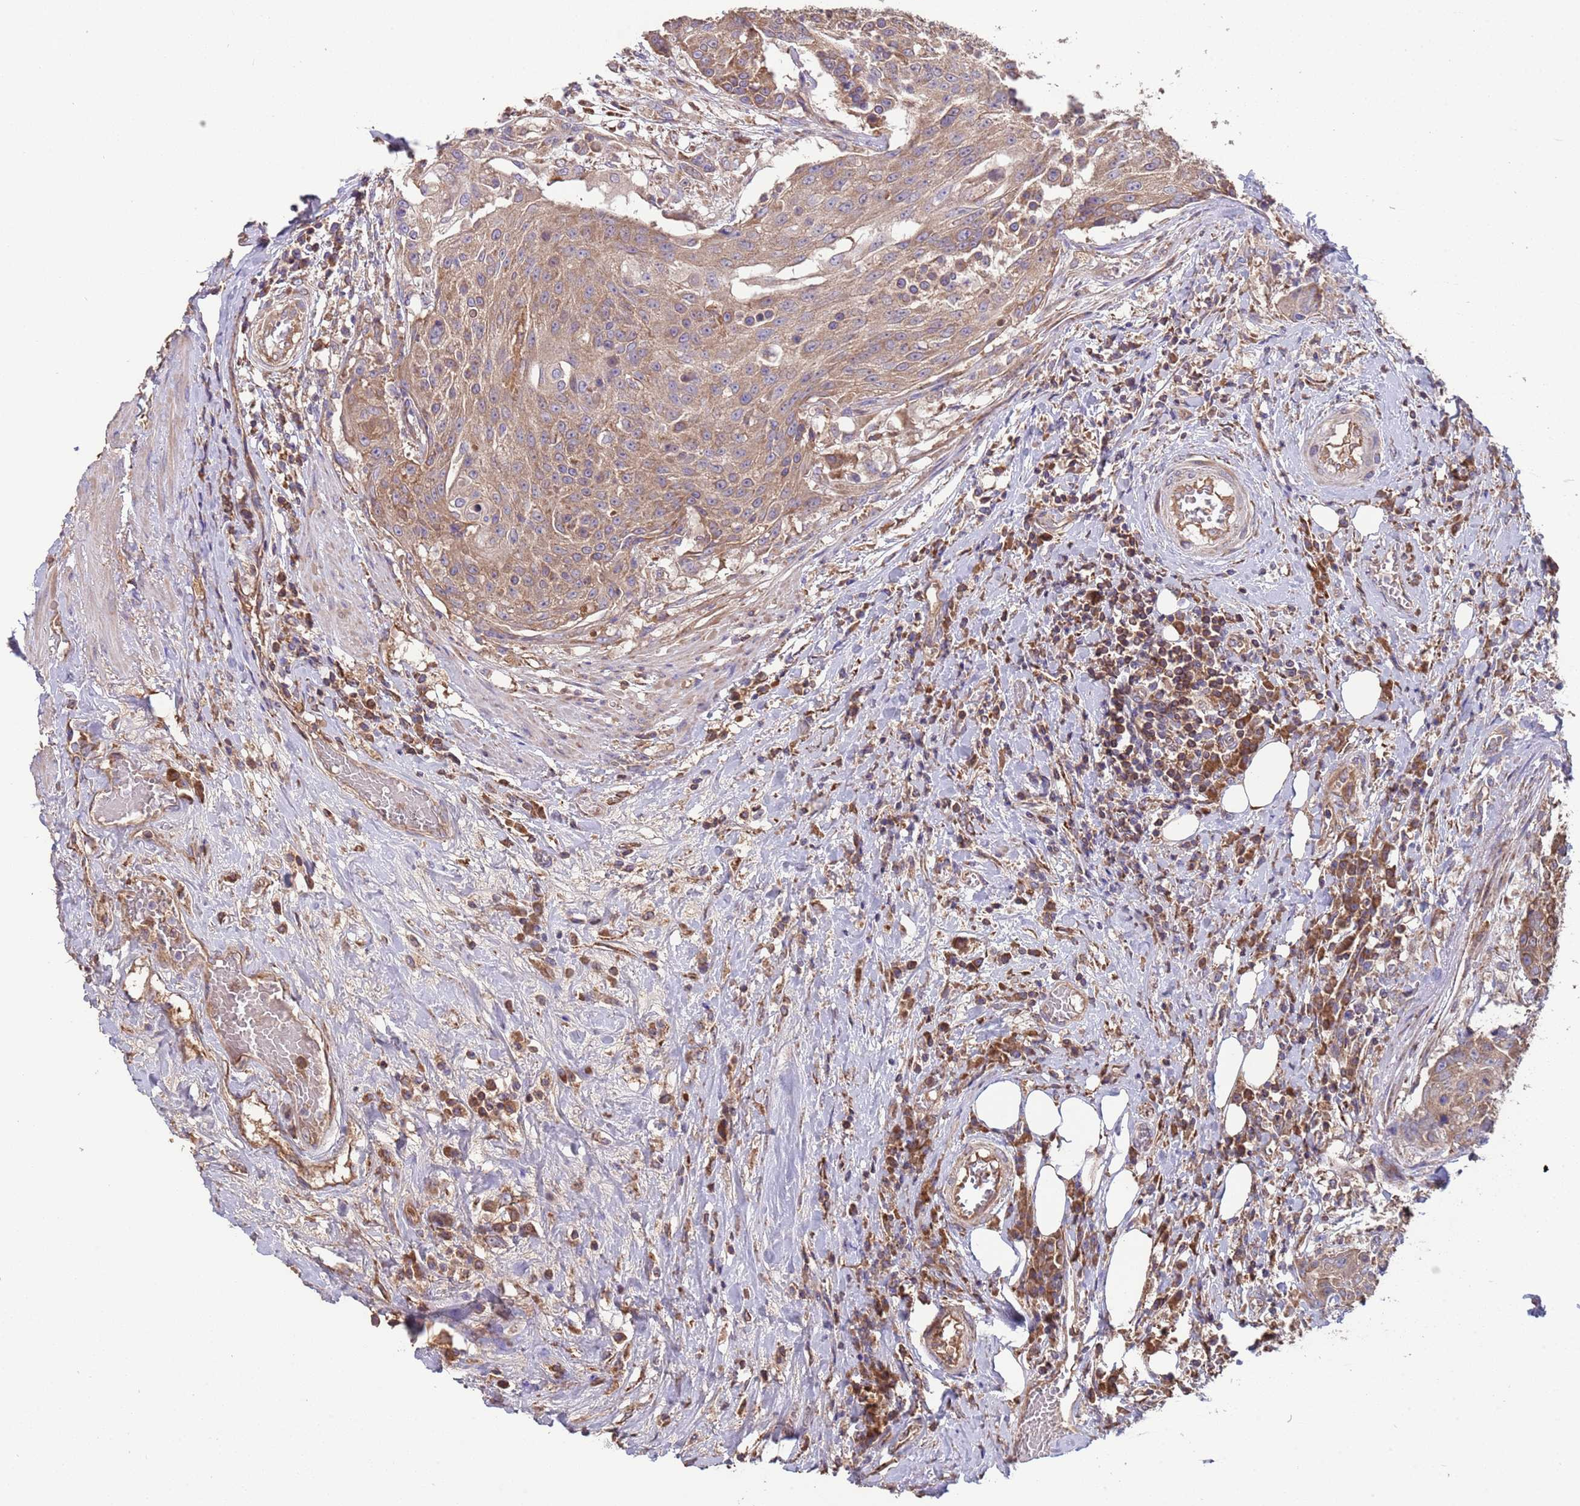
{"staining": {"intensity": "moderate", "quantity": ">75%", "location": "cytoplasmic/membranous"}, "tissue": "urothelial cancer", "cell_type": "Tumor cells", "image_type": "cancer", "snomed": [{"axis": "morphology", "description": "Urothelial carcinoma, High grade"}, {"axis": "topography", "description": "Urinary bladder"}], "caption": "An image showing moderate cytoplasmic/membranous expression in about >75% of tumor cells in urothelial cancer, as visualized by brown immunohistochemical staining.", "gene": "EEF1AKMT1", "patient": {"sex": "female", "age": 63}}